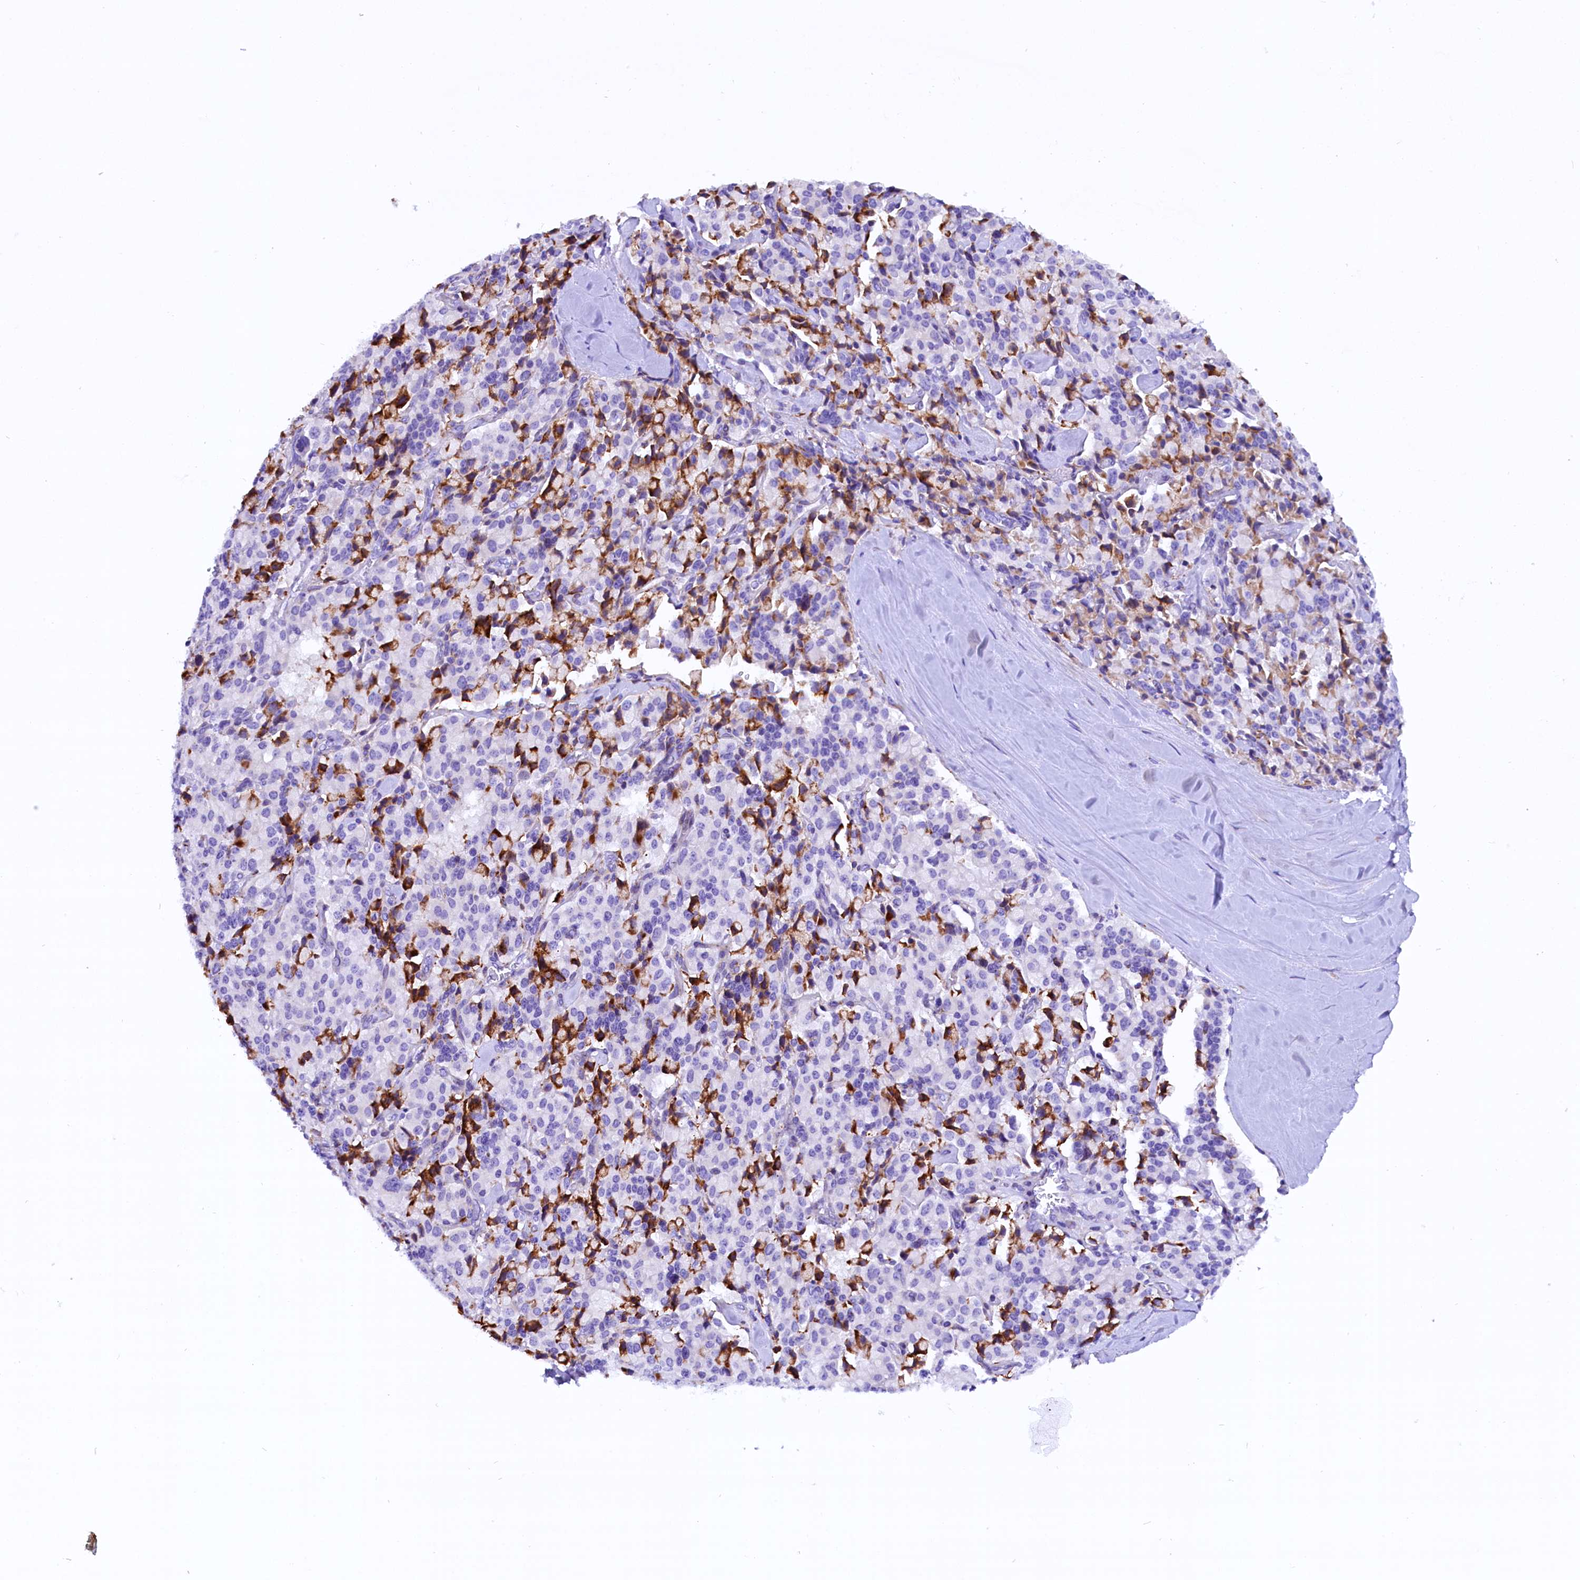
{"staining": {"intensity": "negative", "quantity": "none", "location": "none"}, "tissue": "pancreatic cancer", "cell_type": "Tumor cells", "image_type": "cancer", "snomed": [{"axis": "morphology", "description": "Adenocarcinoma, NOS"}, {"axis": "topography", "description": "Pancreas"}], "caption": "Tumor cells are negative for brown protein staining in pancreatic cancer (adenocarcinoma).", "gene": "CMTR2", "patient": {"sex": "male", "age": 65}}